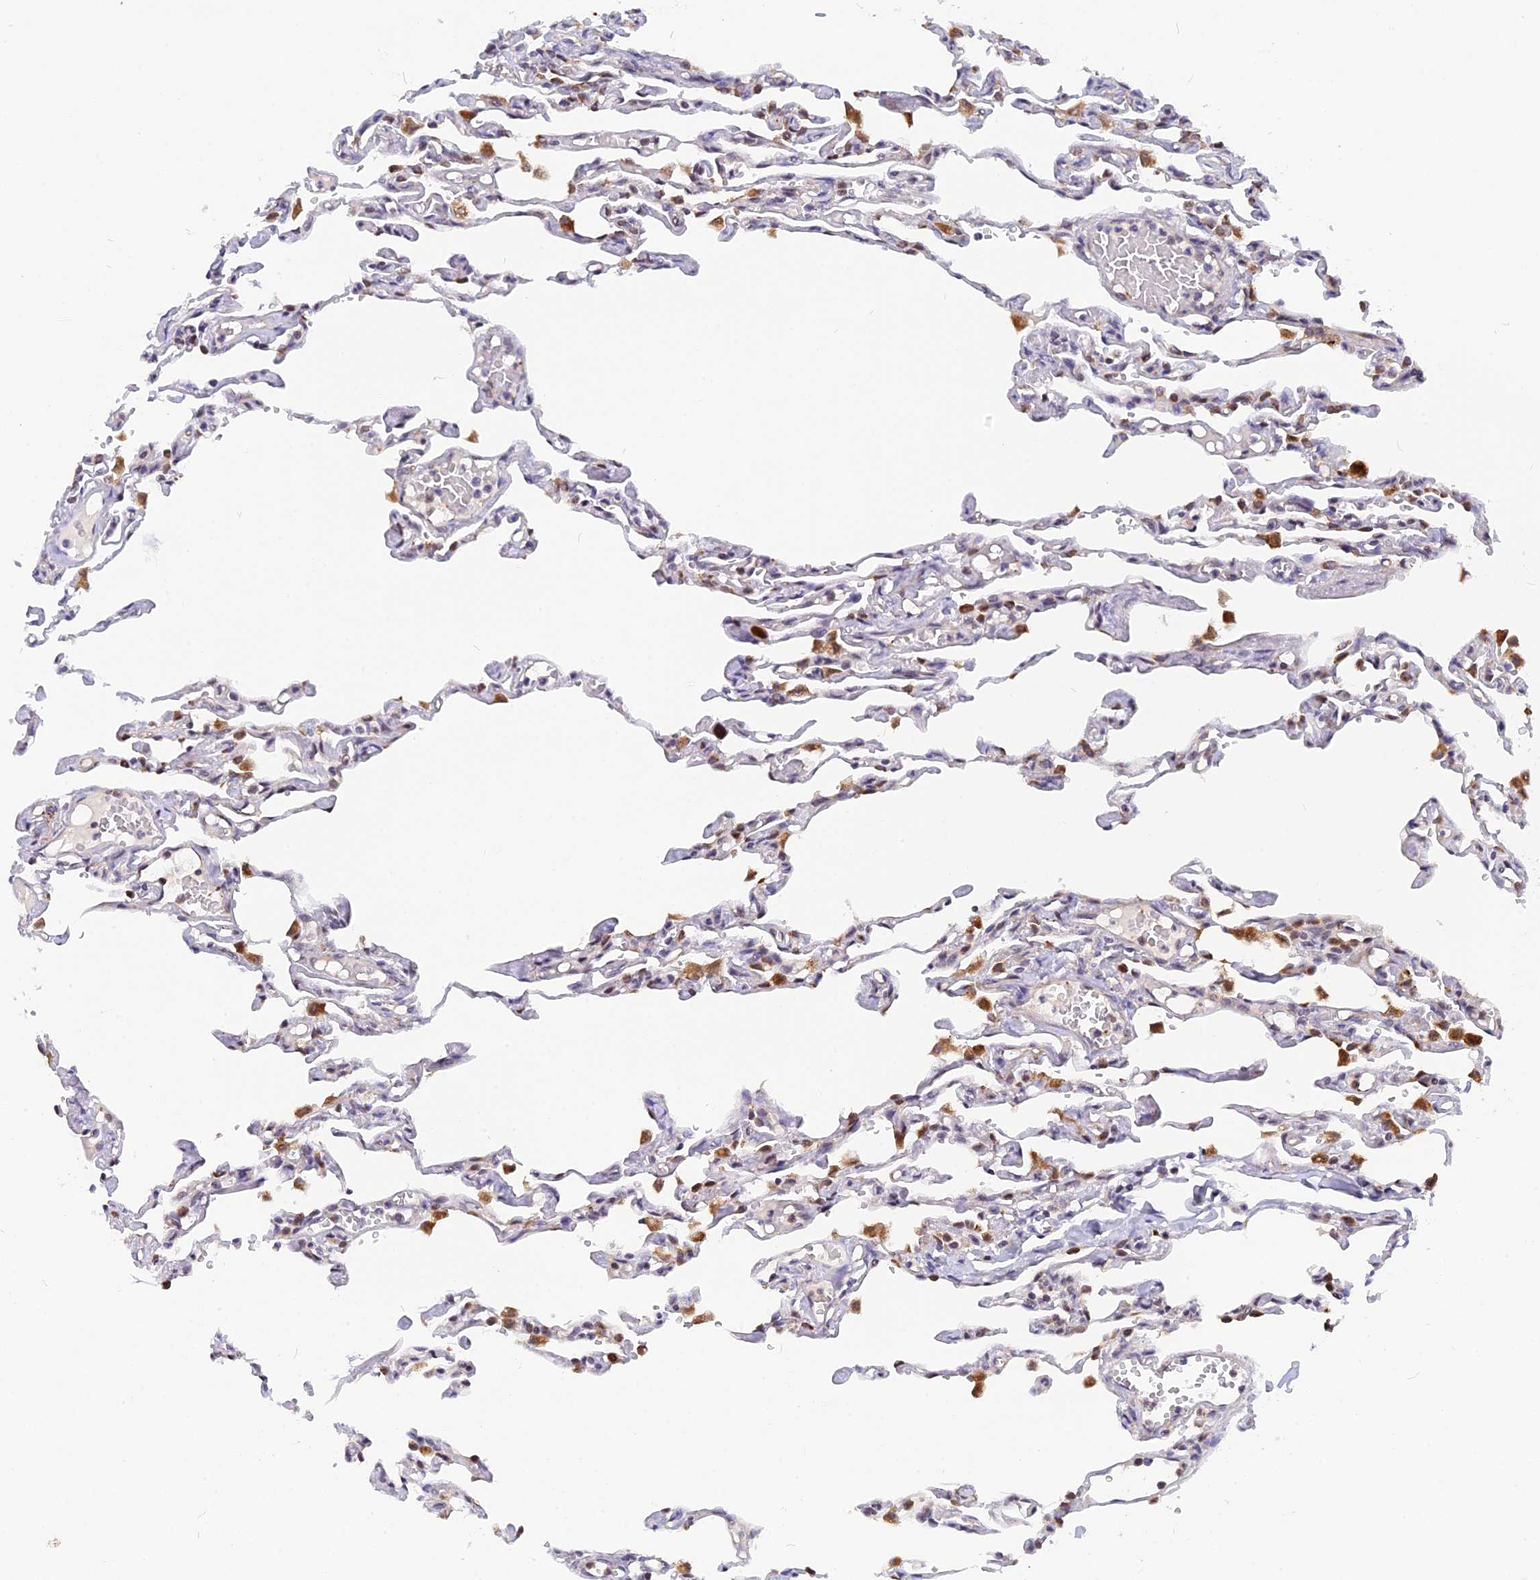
{"staining": {"intensity": "moderate", "quantity": "<25%", "location": "cytoplasmic/membranous"}, "tissue": "lung", "cell_type": "Alveolar cells", "image_type": "normal", "snomed": [{"axis": "morphology", "description": "Normal tissue, NOS"}, {"axis": "topography", "description": "Lung"}], "caption": "A brown stain shows moderate cytoplasmic/membranous positivity of a protein in alveolar cells of normal human lung. (Stains: DAB (3,3'-diaminobenzidine) in brown, nuclei in blue, Microscopy: brightfield microscopy at high magnification).", "gene": "CMC1", "patient": {"sex": "male", "age": 21}}